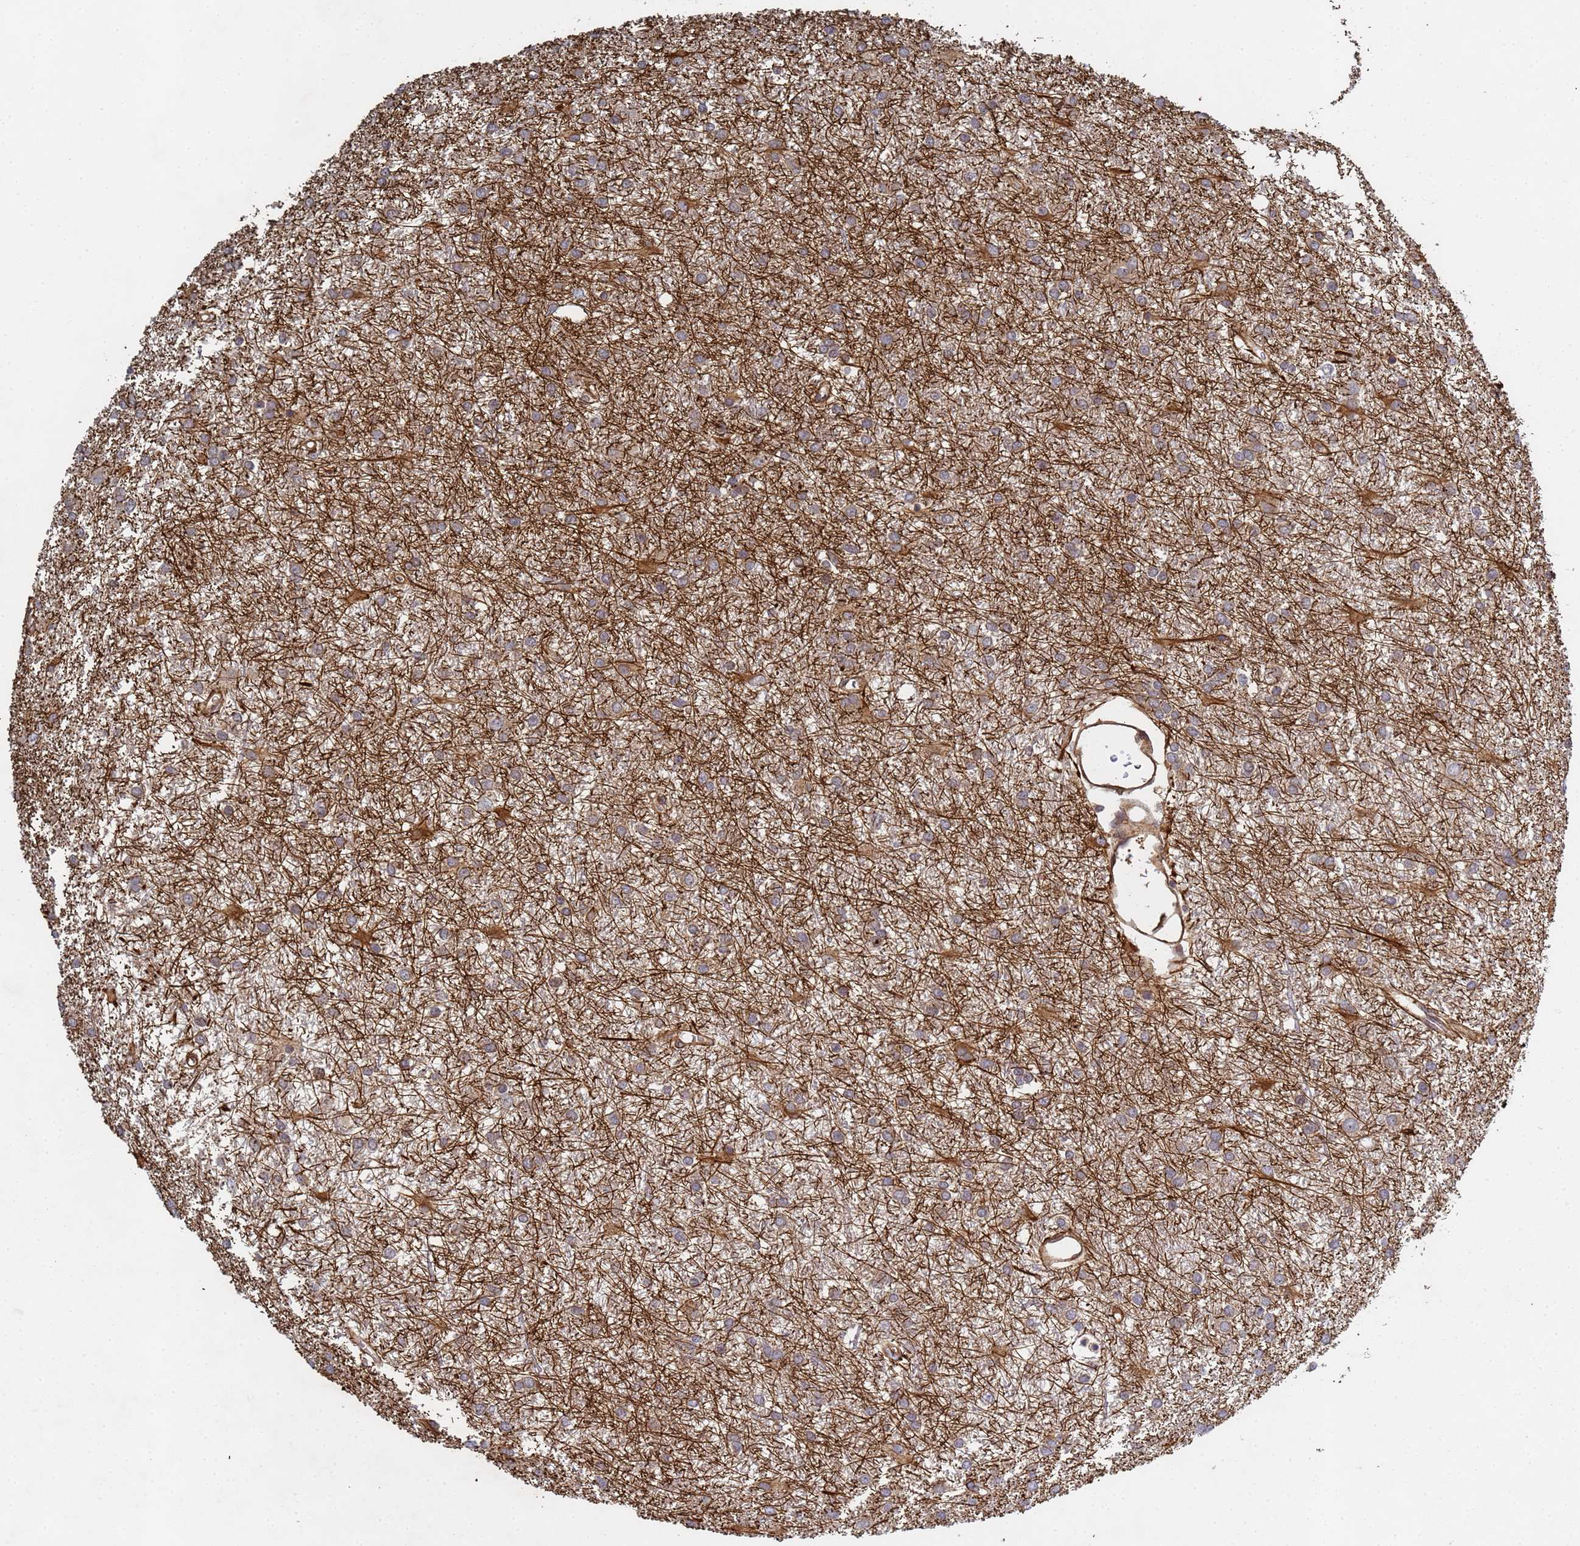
{"staining": {"intensity": "moderate", "quantity": ">75%", "location": "cytoplasmic/membranous"}, "tissue": "glioma", "cell_type": "Tumor cells", "image_type": "cancer", "snomed": [{"axis": "morphology", "description": "Glioma, malignant, High grade"}, {"axis": "topography", "description": "Brain"}], "caption": "Brown immunohistochemical staining in human malignant high-grade glioma displays moderate cytoplasmic/membranous staining in approximately >75% of tumor cells.", "gene": "C8orf34", "patient": {"sex": "female", "age": 50}}